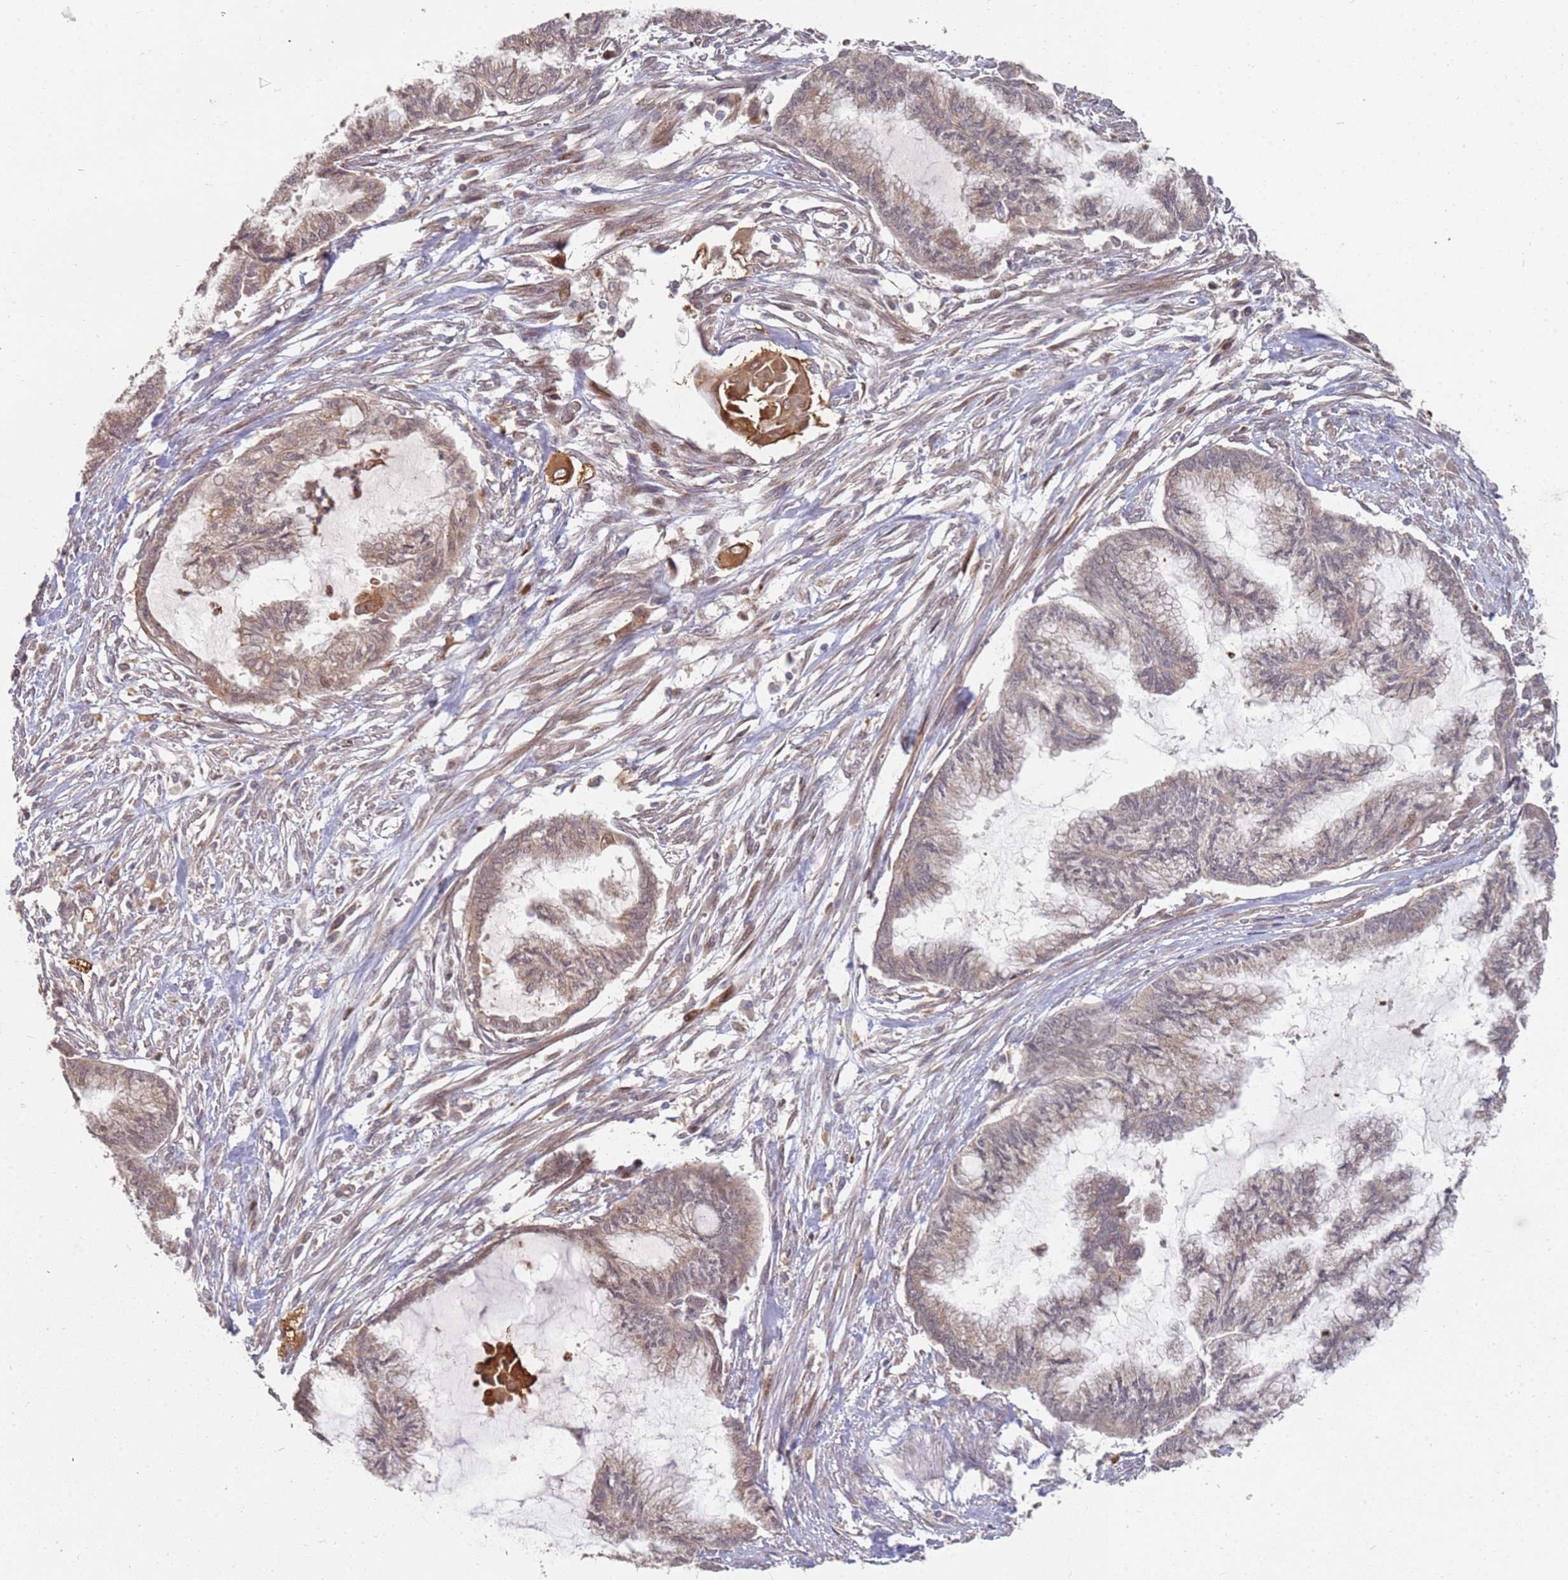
{"staining": {"intensity": "weak", "quantity": ">75%", "location": "cytoplasmic/membranous"}, "tissue": "endometrial cancer", "cell_type": "Tumor cells", "image_type": "cancer", "snomed": [{"axis": "morphology", "description": "Adenocarcinoma, NOS"}, {"axis": "topography", "description": "Endometrium"}], "caption": "Tumor cells show low levels of weak cytoplasmic/membranous positivity in about >75% of cells in human endometrial cancer.", "gene": "MPEG1", "patient": {"sex": "female", "age": 86}}